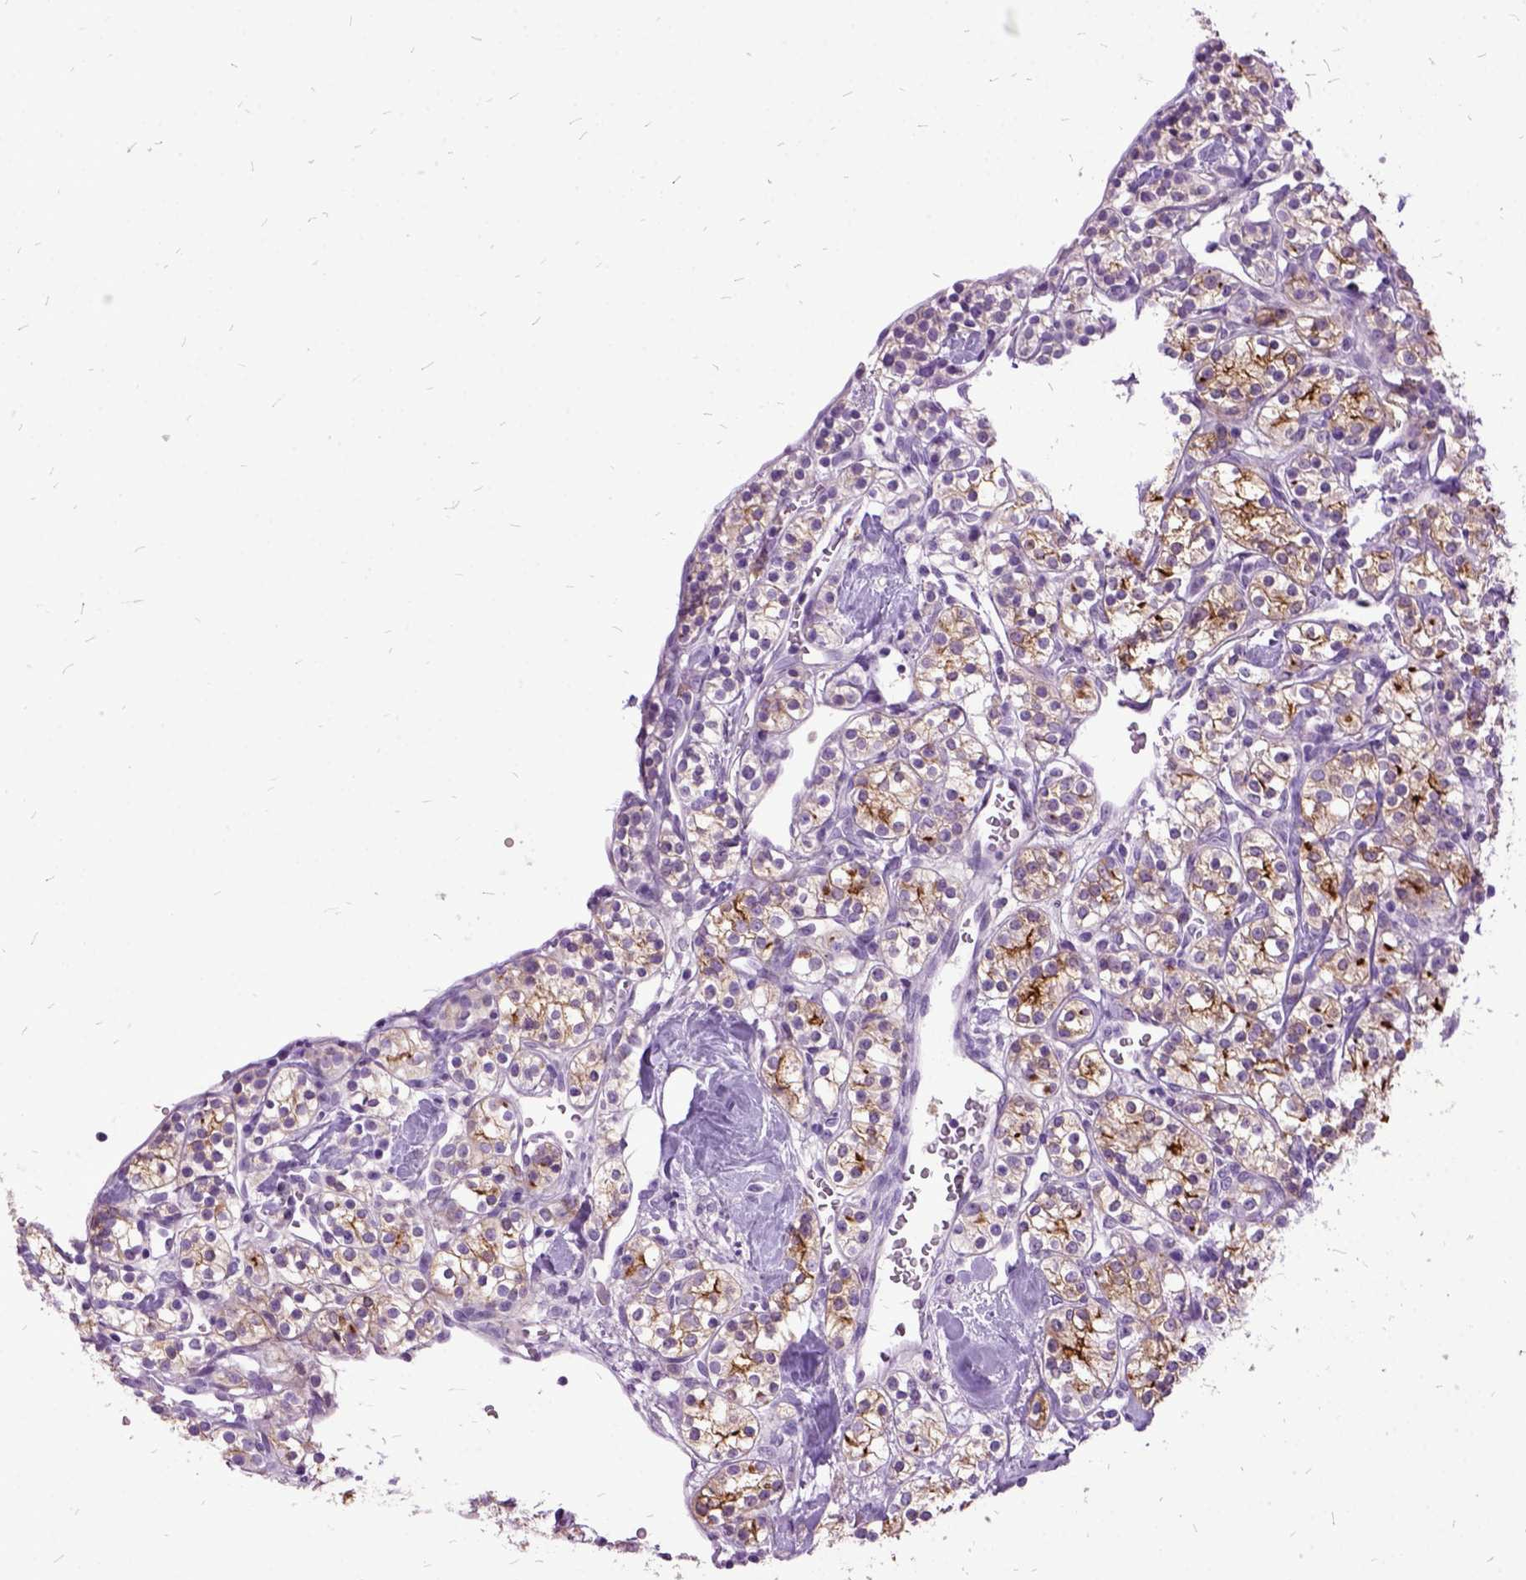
{"staining": {"intensity": "strong", "quantity": "<25%", "location": "cytoplasmic/membranous"}, "tissue": "renal cancer", "cell_type": "Tumor cells", "image_type": "cancer", "snomed": [{"axis": "morphology", "description": "Adenocarcinoma, NOS"}, {"axis": "topography", "description": "Kidney"}], "caption": "Immunohistochemical staining of human renal adenocarcinoma exhibits medium levels of strong cytoplasmic/membranous positivity in about <25% of tumor cells.", "gene": "MME", "patient": {"sex": "male", "age": 77}}